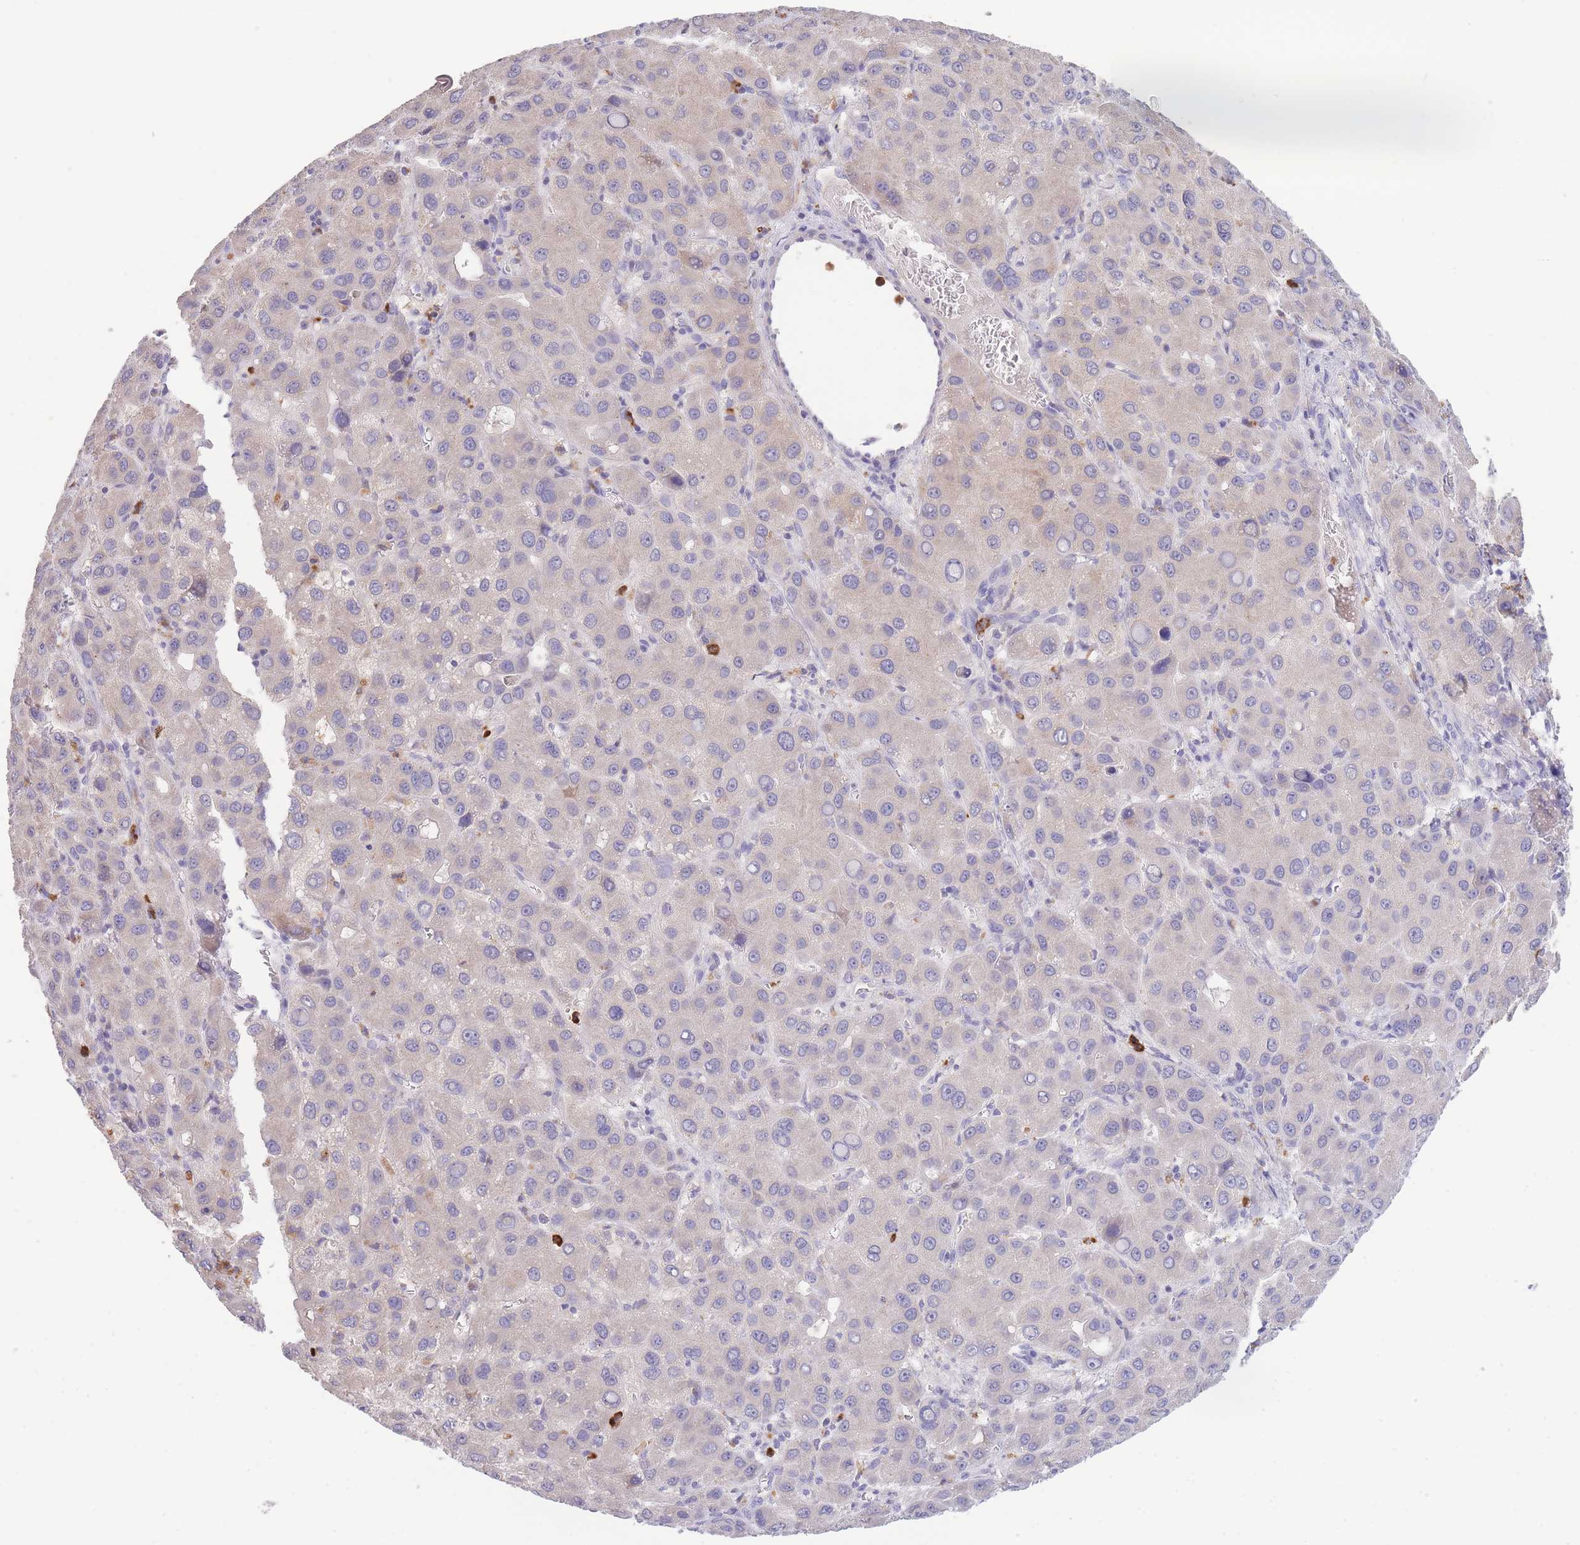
{"staining": {"intensity": "negative", "quantity": "none", "location": "none"}, "tissue": "liver cancer", "cell_type": "Tumor cells", "image_type": "cancer", "snomed": [{"axis": "morphology", "description": "Carcinoma, Hepatocellular, NOS"}, {"axis": "topography", "description": "Liver"}], "caption": "Immunohistochemical staining of liver cancer demonstrates no significant expression in tumor cells.", "gene": "CENPM", "patient": {"sex": "male", "age": 55}}